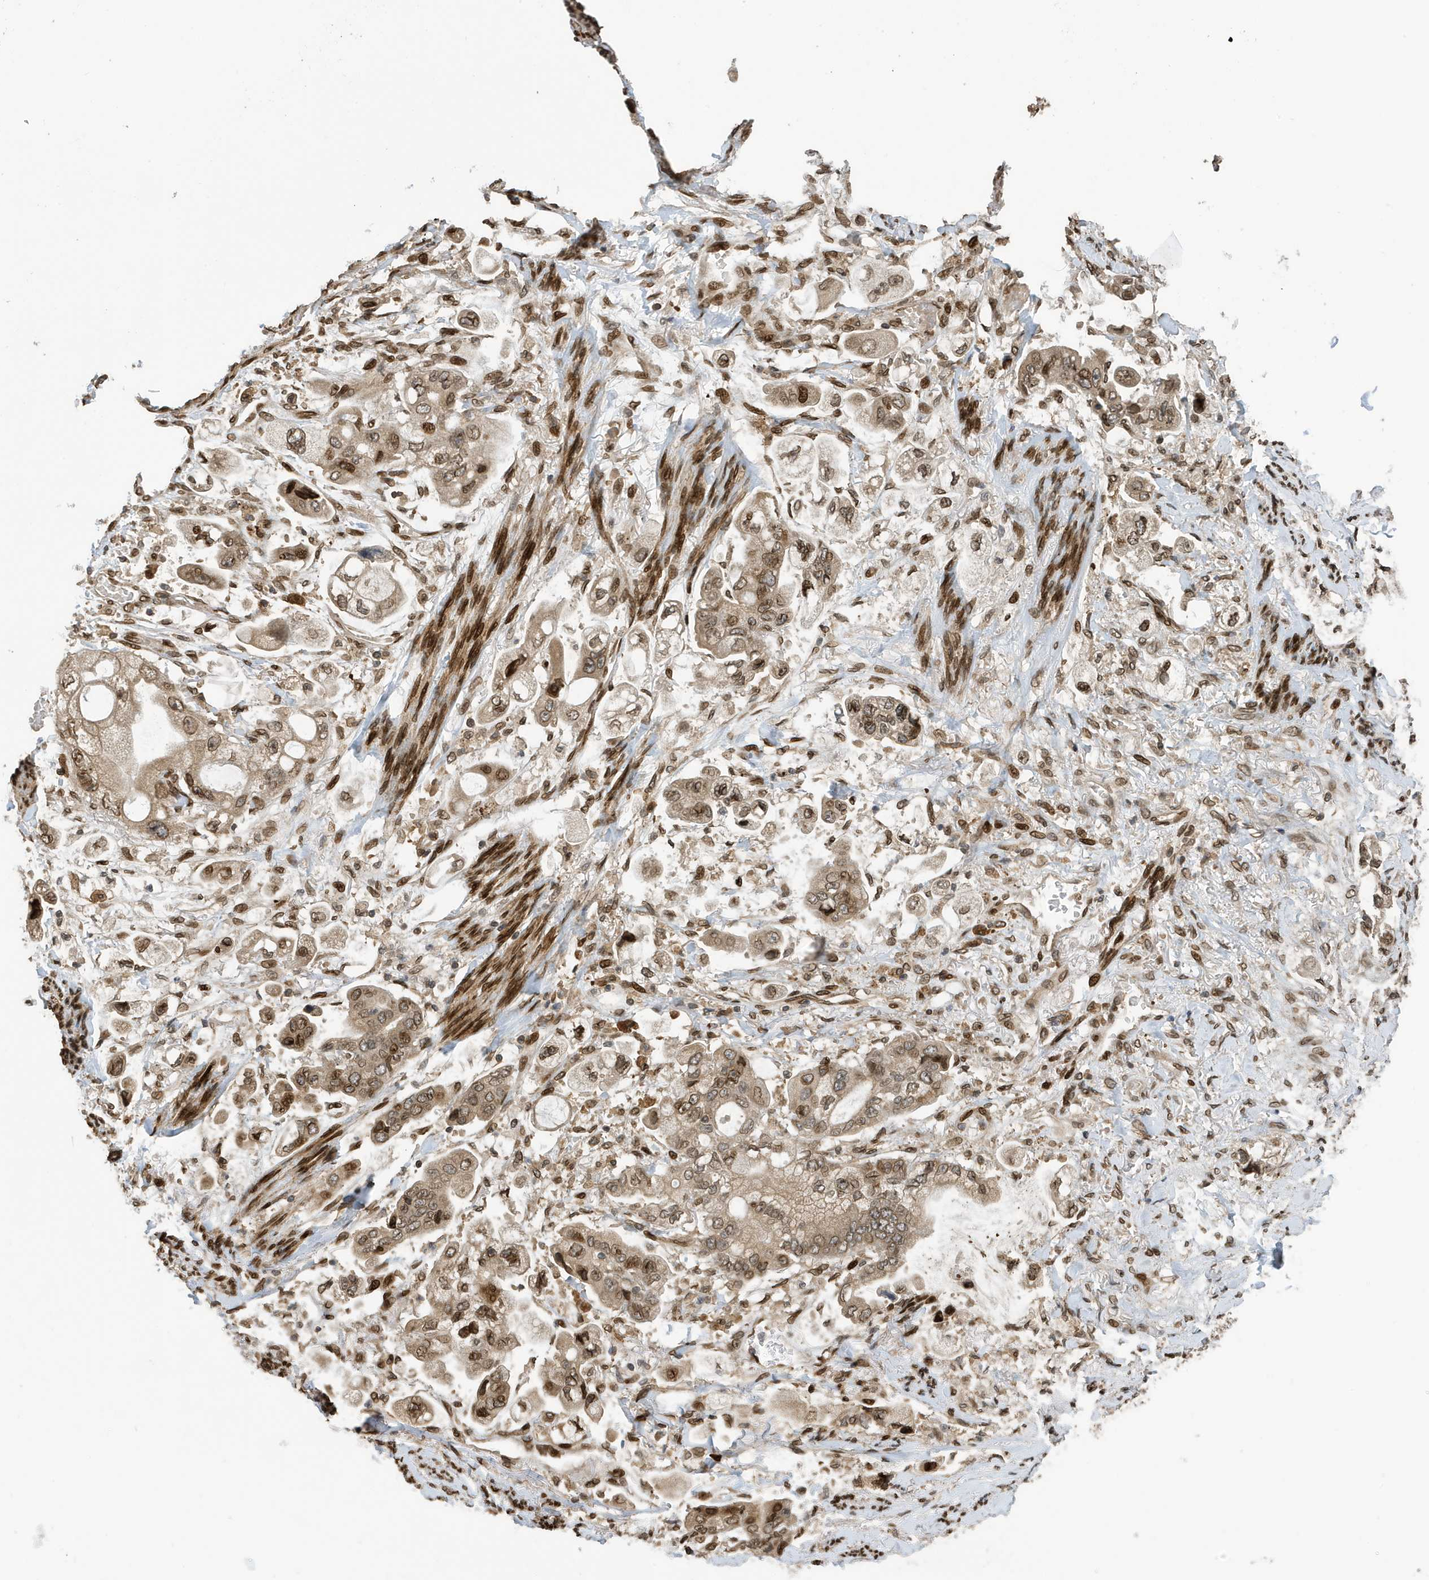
{"staining": {"intensity": "moderate", "quantity": ">75%", "location": "cytoplasmic/membranous,nuclear"}, "tissue": "stomach cancer", "cell_type": "Tumor cells", "image_type": "cancer", "snomed": [{"axis": "morphology", "description": "Adenocarcinoma, NOS"}, {"axis": "topography", "description": "Stomach"}], "caption": "Protein staining of adenocarcinoma (stomach) tissue demonstrates moderate cytoplasmic/membranous and nuclear expression in about >75% of tumor cells.", "gene": "DUSP18", "patient": {"sex": "male", "age": 62}}